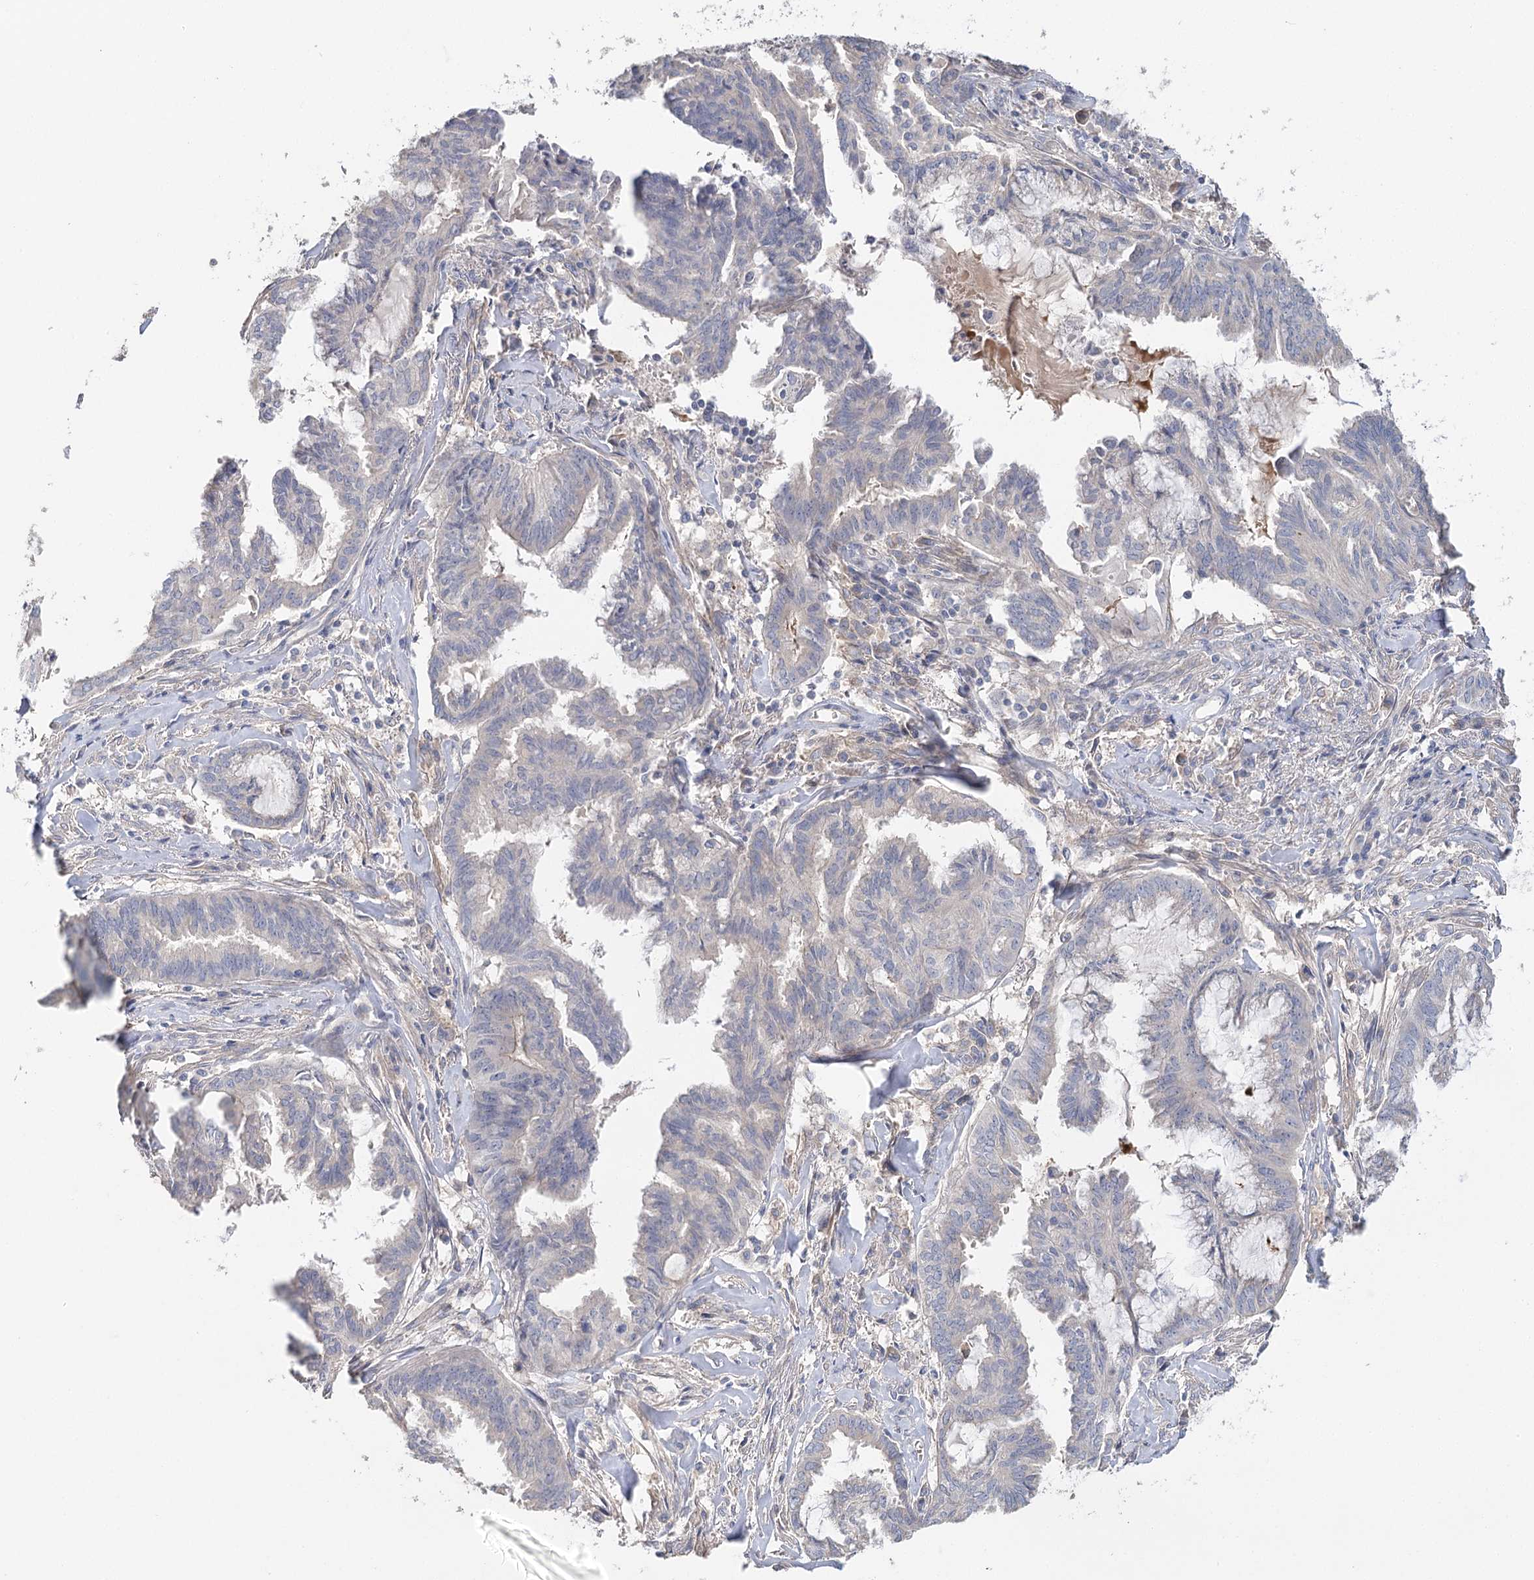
{"staining": {"intensity": "negative", "quantity": "none", "location": "none"}, "tissue": "endometrial cancer", "cell_type": "Tumor cells", "image_type": "cancer", "snomed": [{"axis": "morphology", "description": "Adenocarcinoma, NOS"}, {"axis": "topography", "description": "Endometrium"}], "caption": "Immunohistochemistry micrograph of neoplastic tissue: human adenocarcinoma (endometrial) stained with DAB (3,3'-diaminobenzidine) demonstrates no significant protein positivity in tumor cells. The staining was performed using DAB to visualize the protein expression in brown, while the nuclei were stained in blue with hematoxylin (Magnification: 20x).", "gene": "EPB41L5", "patient": {"sex": "female", "age": 86}}